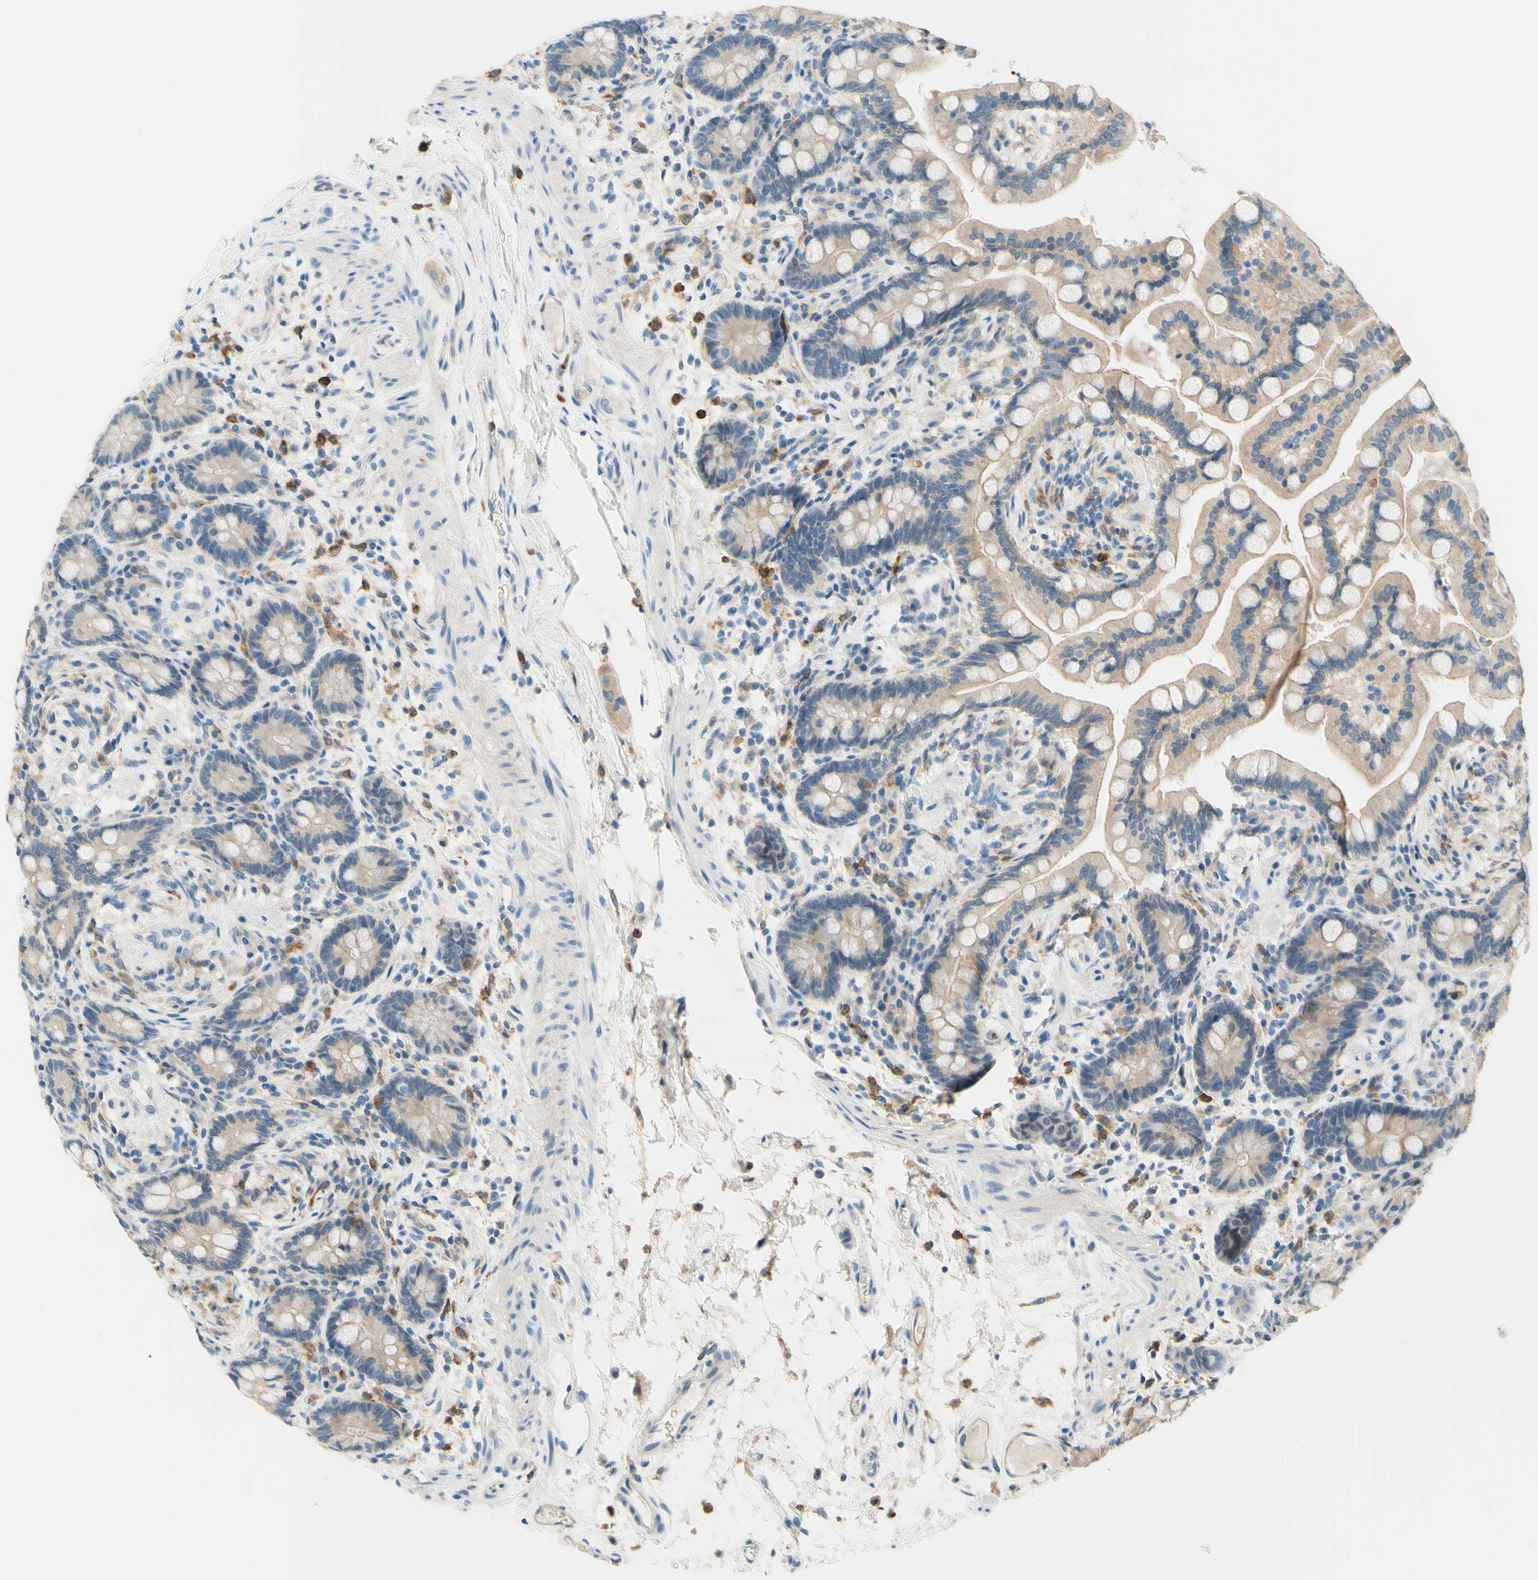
{"staining": {"intensity": "moderate", "quantity": "<25%", "location": "cytoplasmic/membranous"}, "tissue": "colon", "cell_type": "Endothelial cells", "image_type": "normal", "snomed": [{"axis": "morphology", "description": "Normal tissue, NOS"}, {"axis": "topography", "description": "Colon"}], "caption": "This is a photomicrograph of immunohistochemistry (IHC) staining of normal colon, which shows moderate expression in the cytoplasmic/membranous of endothelial cells.", "gene": "SIGLEC9", "patient": {"sex": "male", "age": 73}}